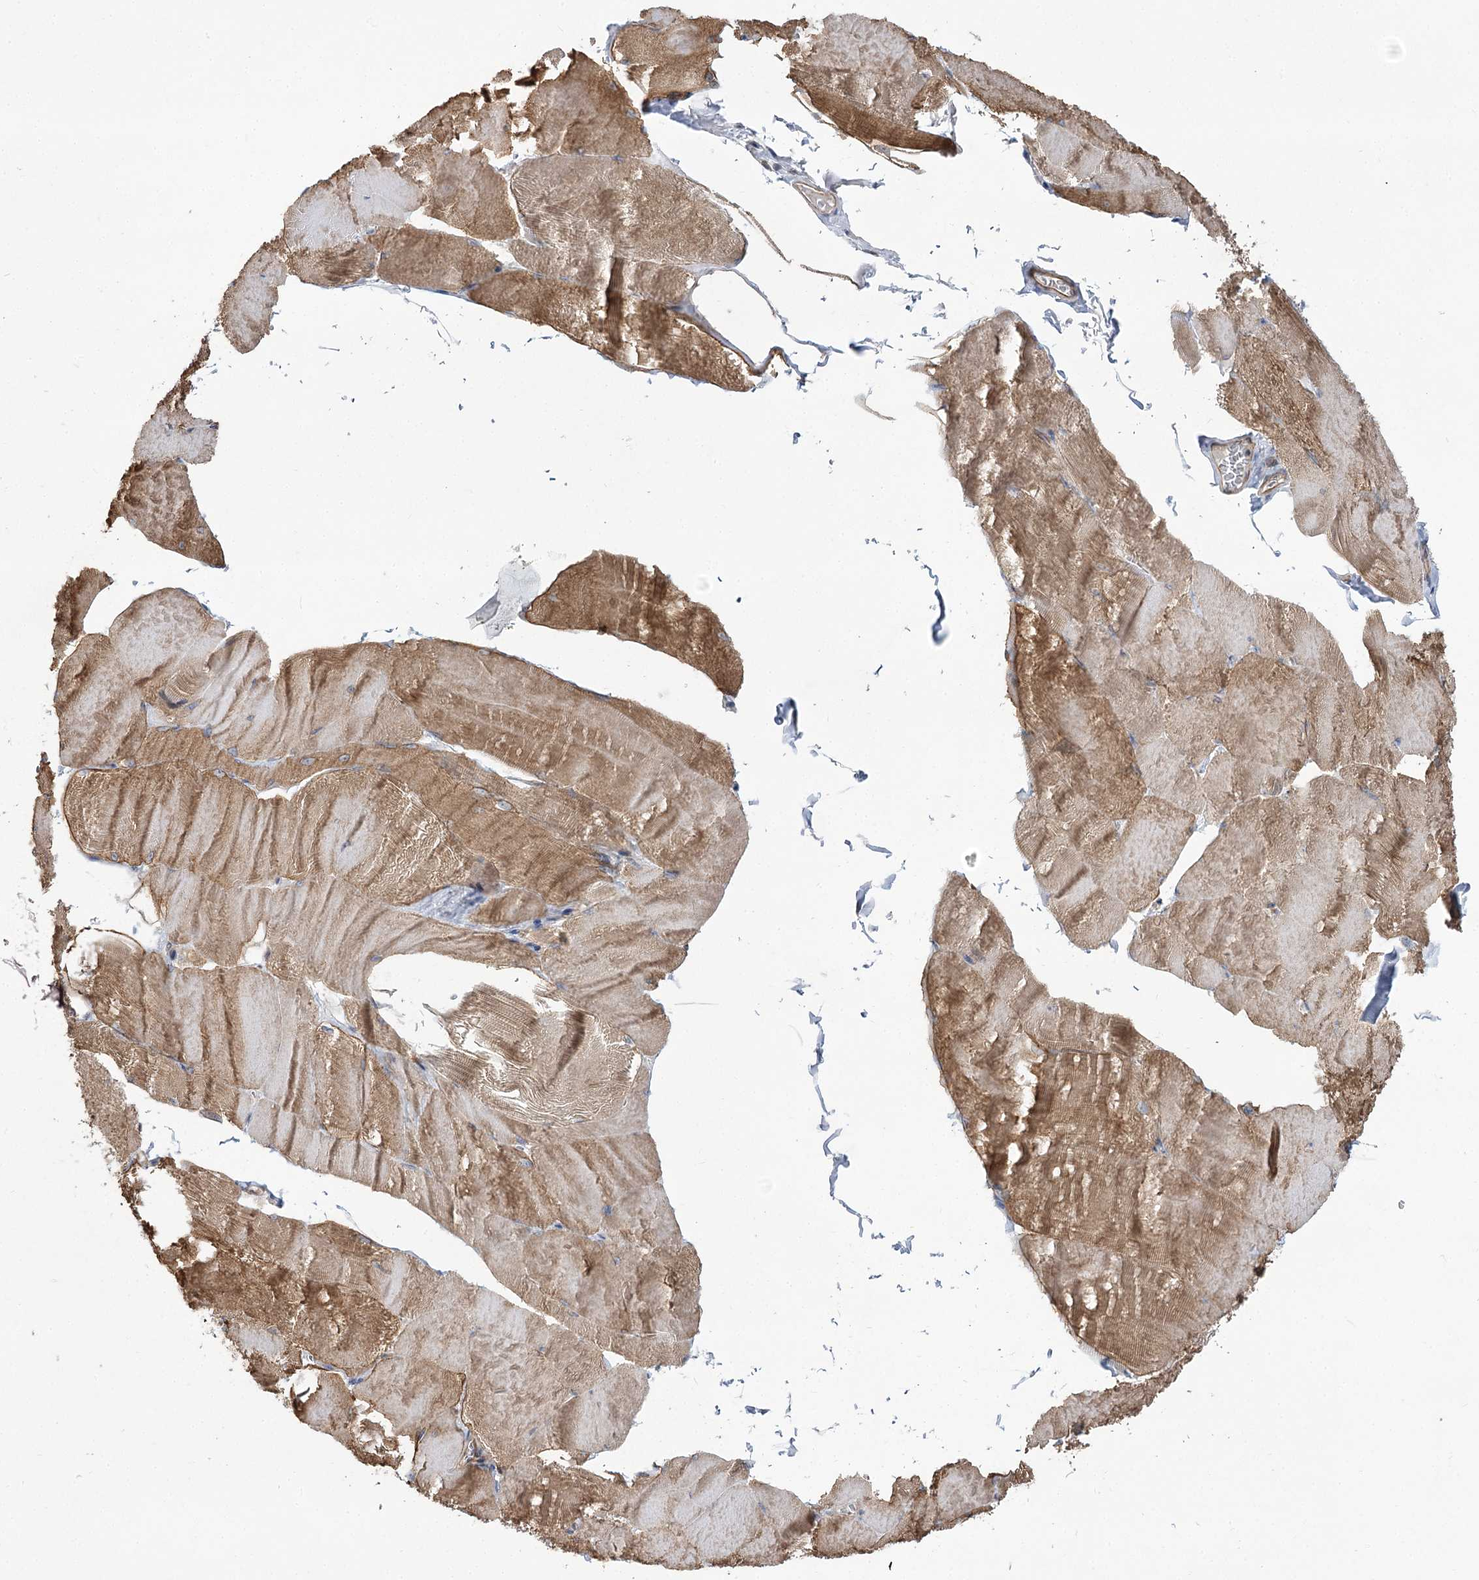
{"staining": {"intensity": "moderate", "quantity": ">75%", "location": "cytoplasmic/membranous"}, "tissue": "skeletal muscle", "cell_type": "Myocytes", "image_type": "normal", "snomed": [{"axis": "morphology", "description": "Normal tissue, NOS"}, {"axis": "morphology", "description": "Basal cell carcinoma"}, {"axis": "topography", "description": "Skeletal muscle"}], "caption": "Immunohistochemical staining of normal skeletal muscle exhibits medium levels of moderate cytoplasmic/membranous expression in approximately >75% of myocytes.", "gene": "SH3BP5L", "patient": {"sex": "female", "age": 64}}